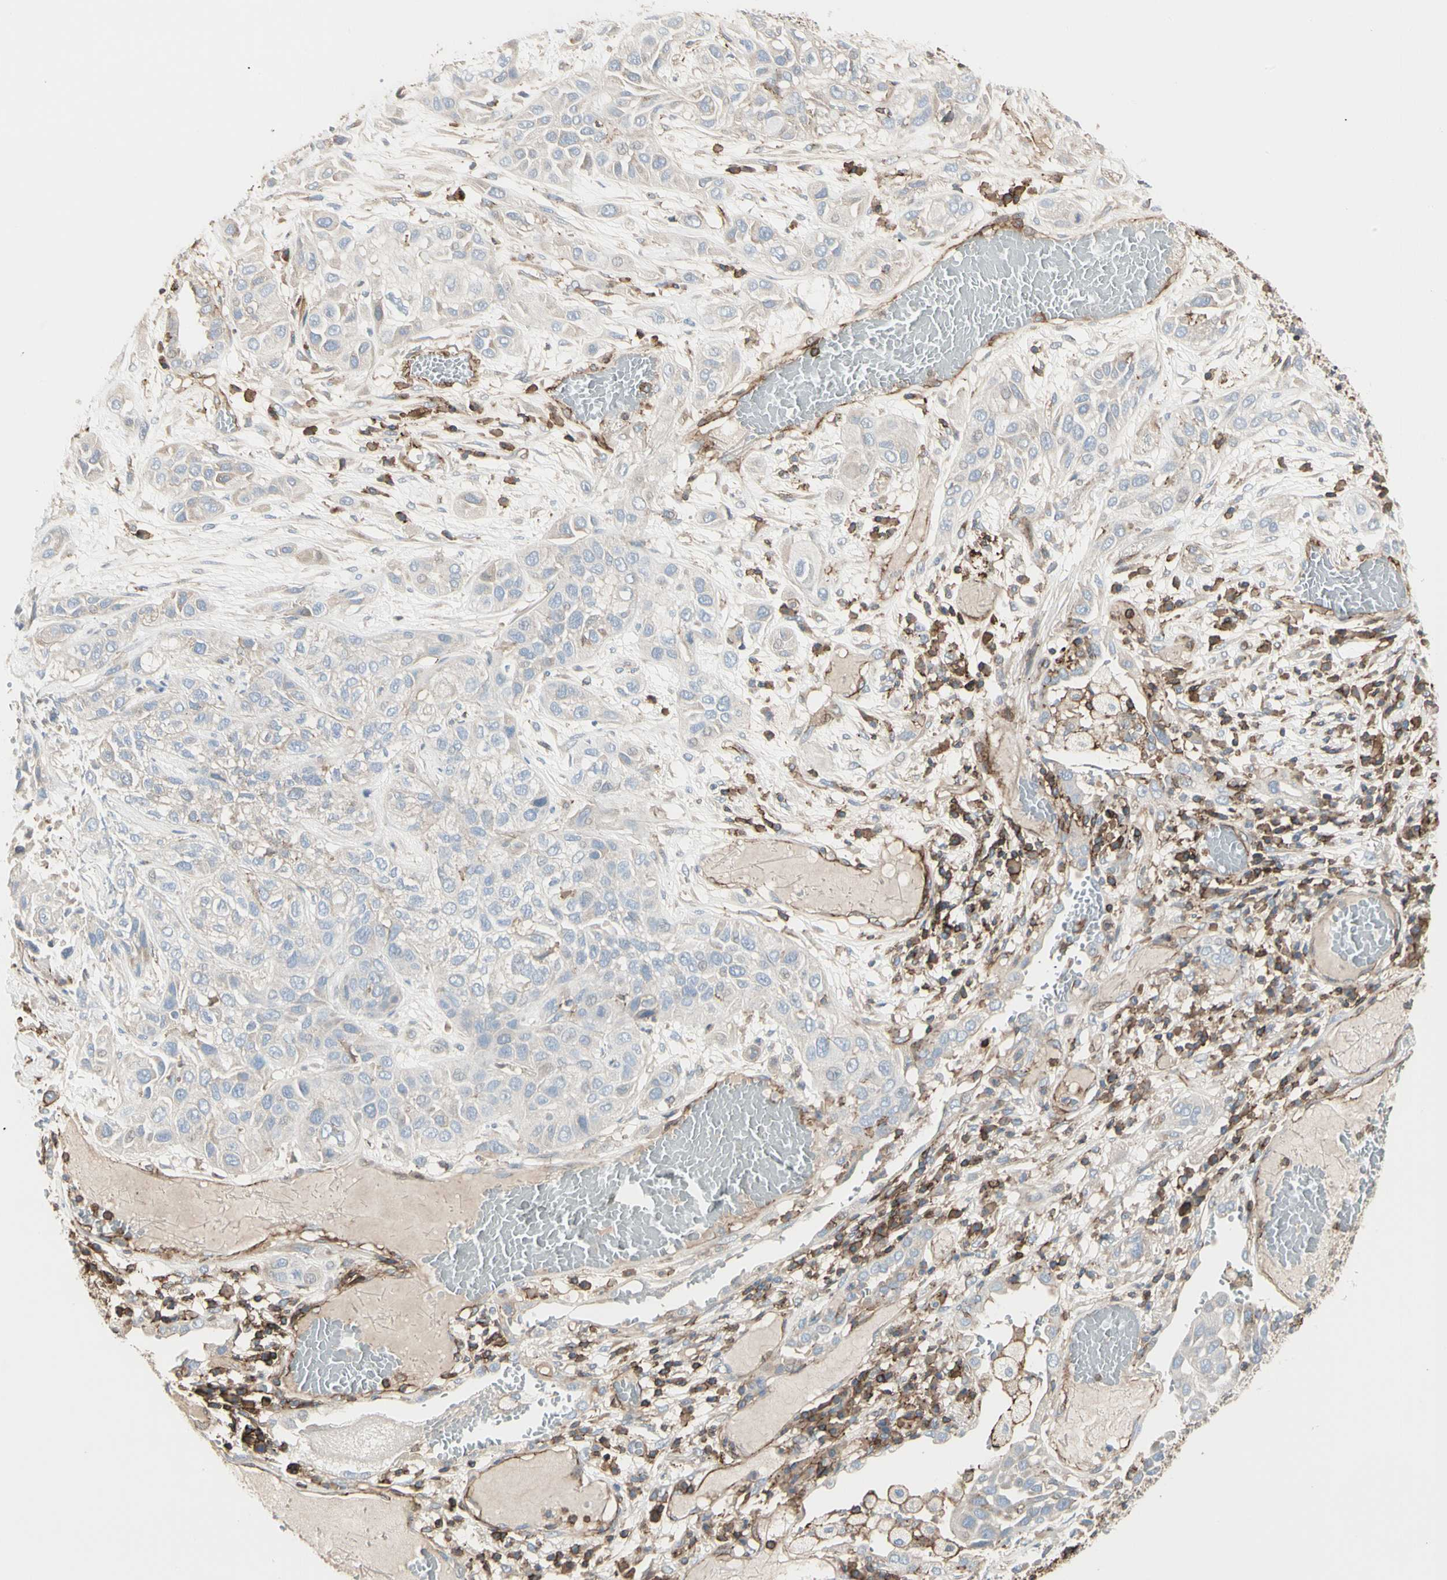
{"staining": {"intensity": "weak", "quantity": "<25%", "location": "cytoplasmic/membranous"}, "tissue": "lung cancer", "cell_type": "Tumor cells", "image_type": "cancer", "snomed": [{"axis": "morphology", "description": "Squamous cell carcinoma, NOS"}, {"axis": "topography", "description": "Lung"}], "caption": "Immunohistochemistry (IHC) micrograph of human lung cancer (squamous cell carcinoma) stained for a protein (brown), which exhibits no positivity in tumor cells. The staining was performed using DAB (3,3'-diaminobenzidine) to visualize the protein expression in brown, while the nuclei were stained in blue with hematoxylin (Magnification: 20x).", "gene": "CLEC2B", "patient": {"sex": "male", "age": 71}}